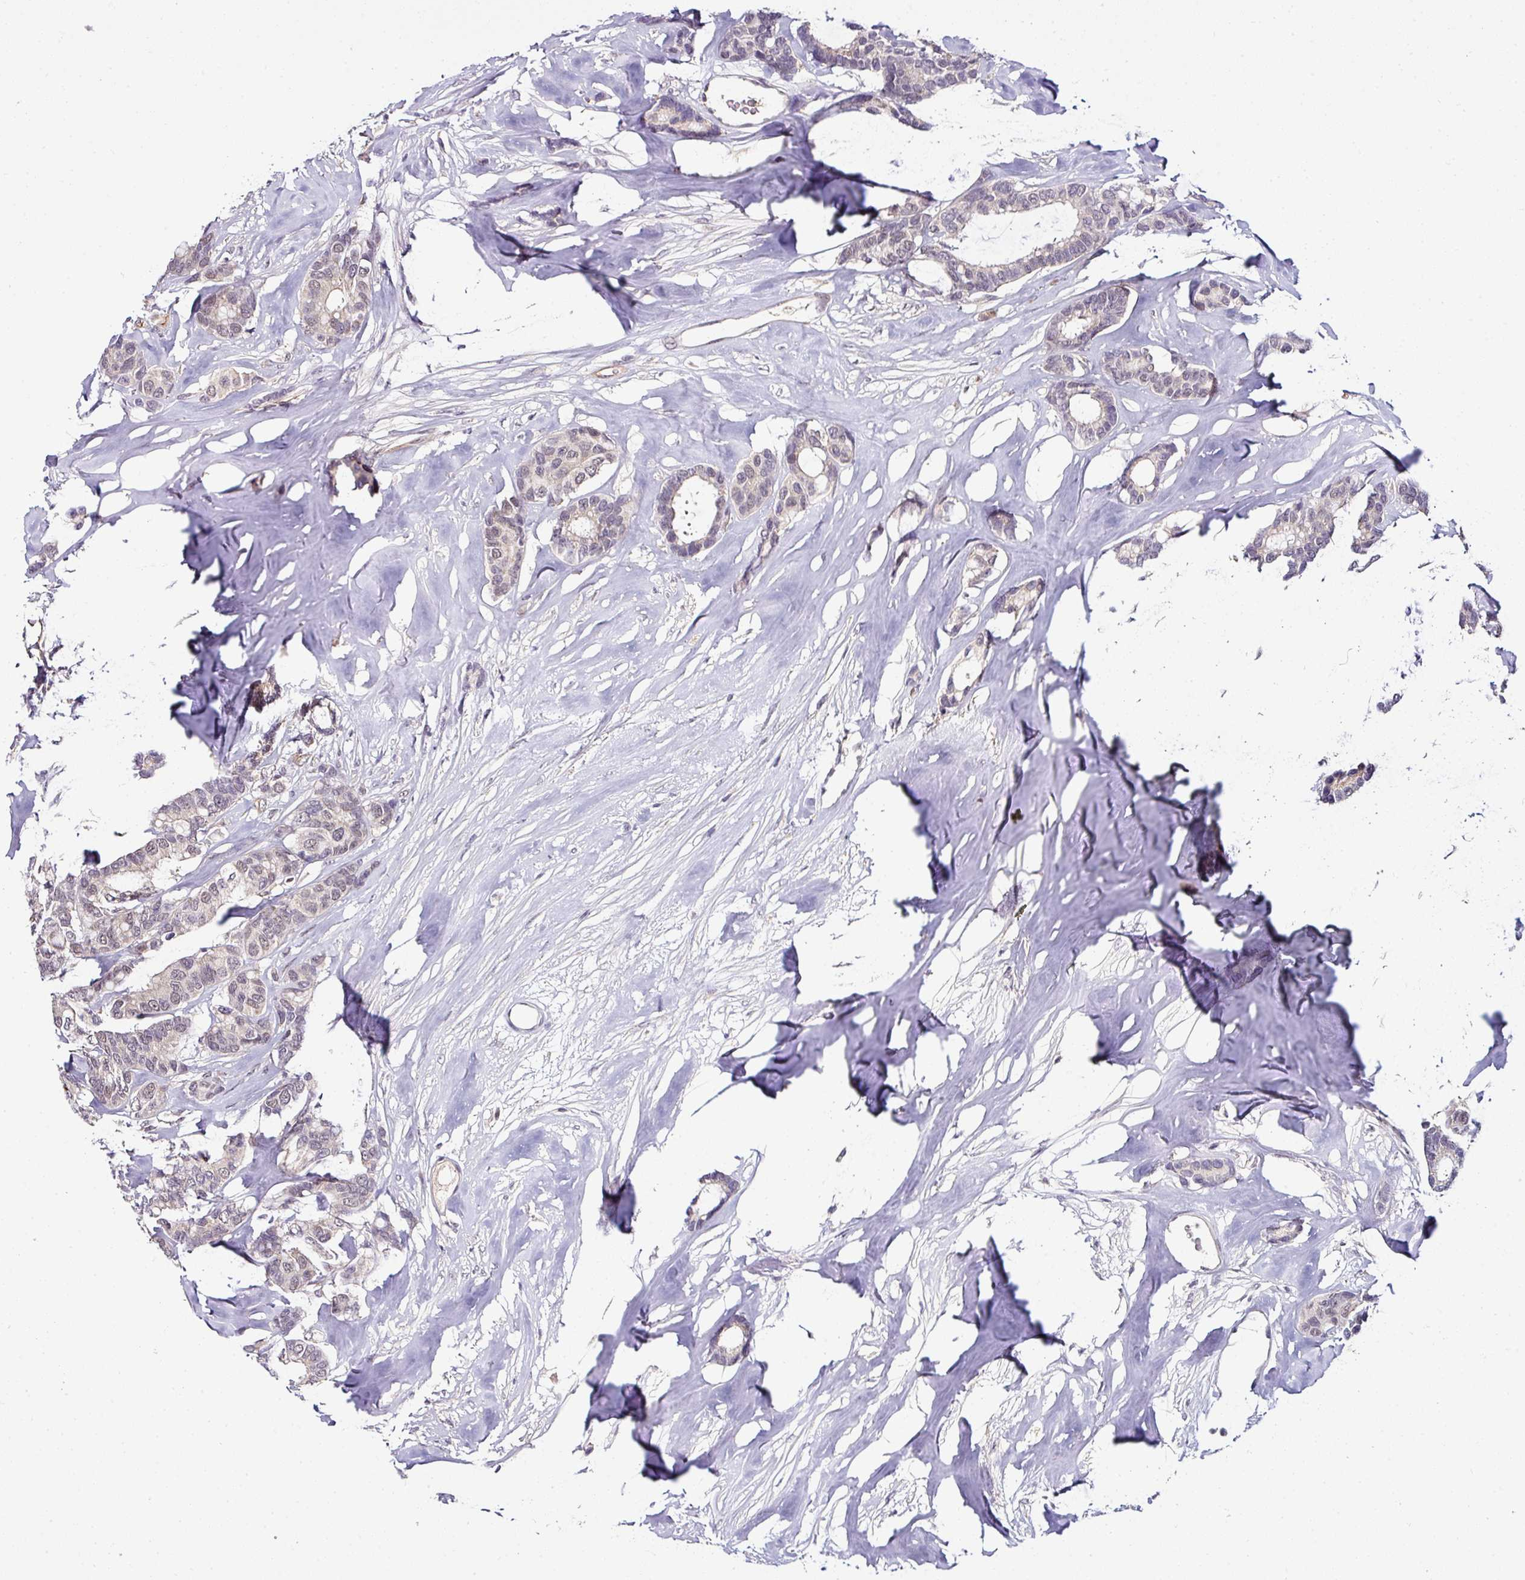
{"staining": {"intensity": "negative", "quantity": "none", "location": "none"}, "tissue": "breast cancer", "cell_type": "Tumor cells", "image_type": "cancer", "snomed": [{"axis": "morphology", "description": "Duct carcinoma"}, {"axis": "topography", "description": "Breast"}], "caption": "Immunohistochemical staining of breast cancer (invasive ductal carcinoma) exhibits no significant positivity in tumor cells.", "gene": "NAPSA", "patient": {"sex": "female", "age": 87}}